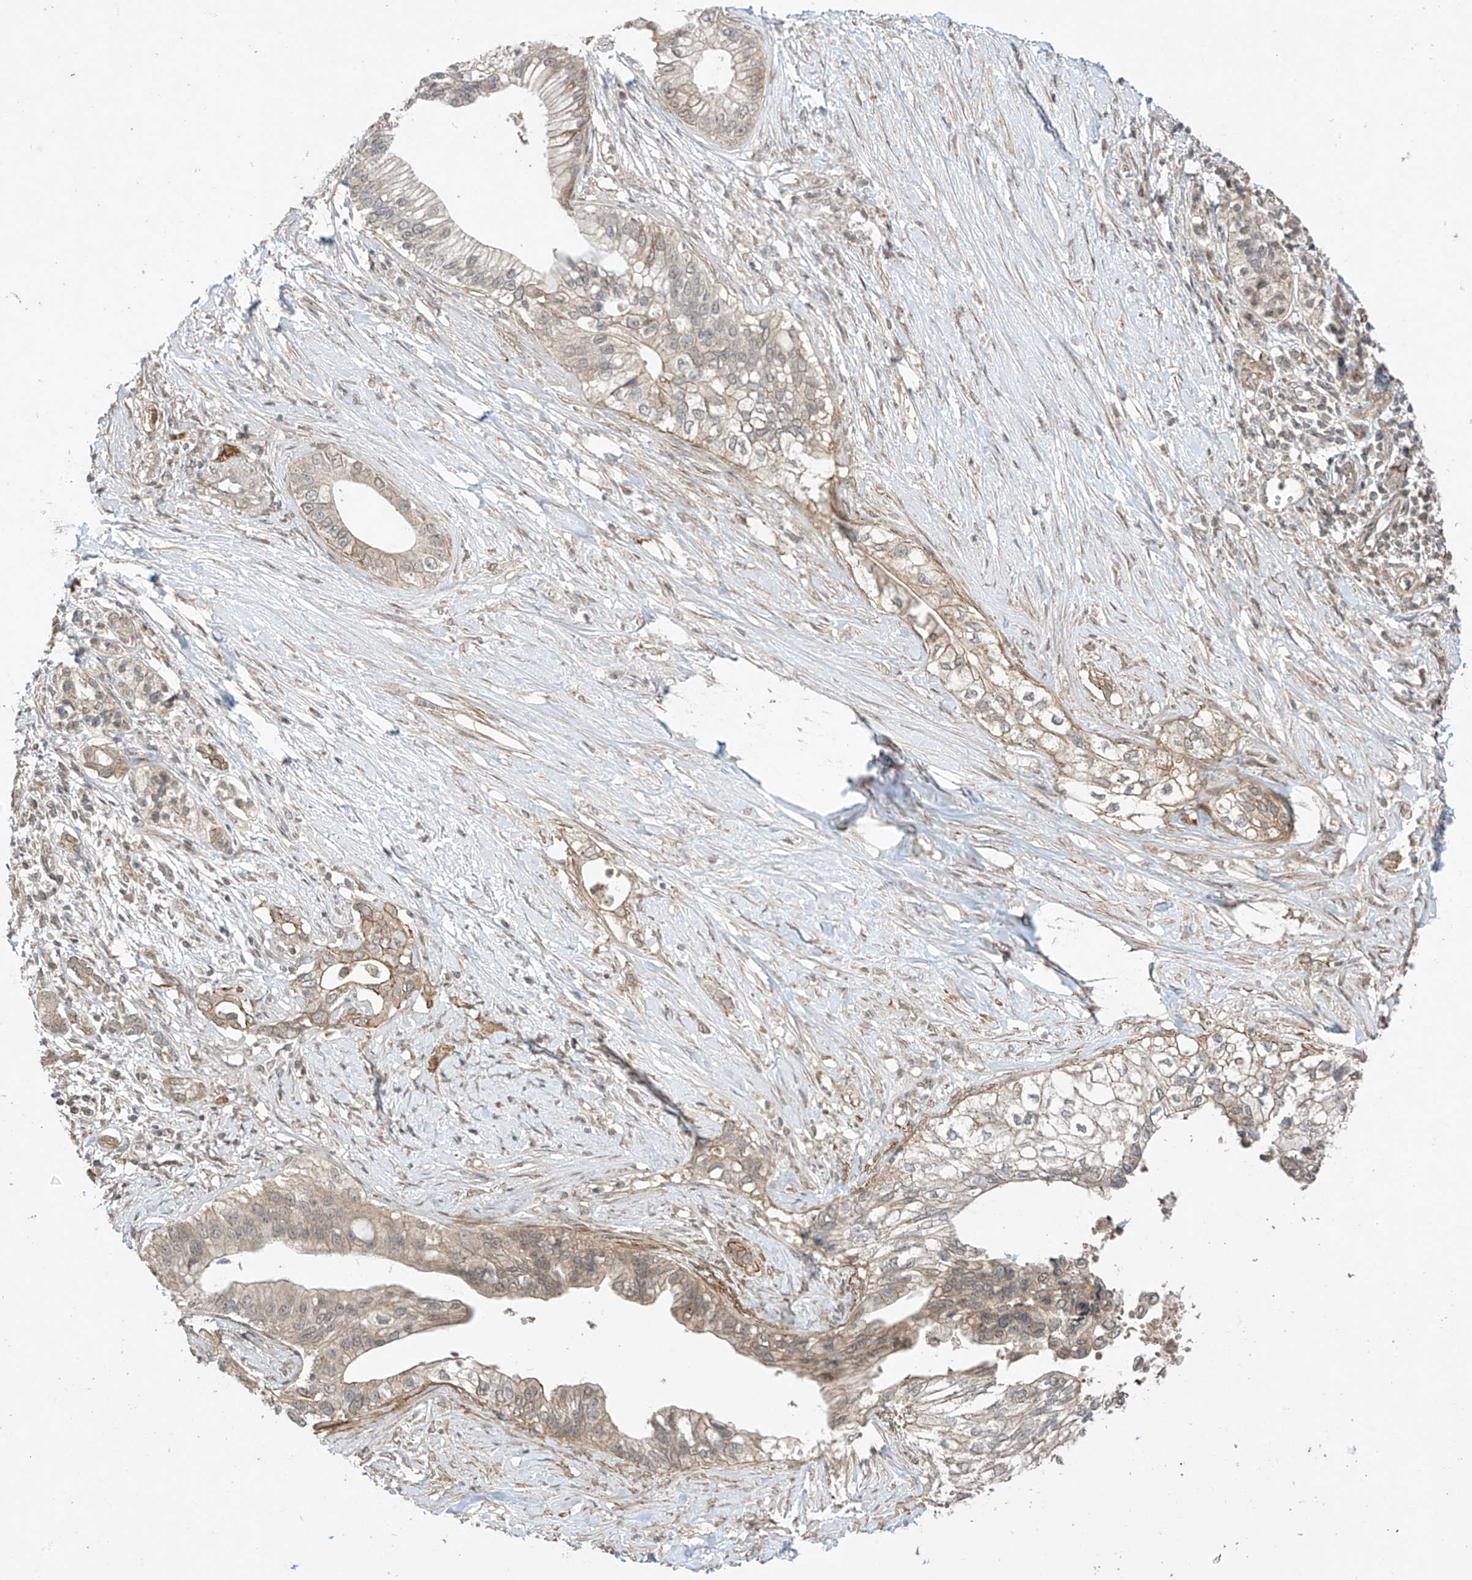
{"staining": {"intensity": "weak", "quantity": "25%-75%", "location": "cytoplasmic/membranous"}, "tissue": "pancreatic cancer", "cell_type": "Tumor cells", "image_type": "cancer", "snomed": [{"axis": "morphology", "description": "Normal tissue, NOS"}, {"axis": "morphology", "description": "Adenocarcinoma, NOS"}, {"axis": "topography", "description": "Pancreas"}, {"axis": "topography", "description": "Peripheral nerve tissue"}], "caption": "Adenocarcinoma (pancreatic) tissue shows weak cytoplasmic/membranous expression in about 25%-75% of tumor cells Nuclei are stained in blue.", "gene": "ABCD1", "patient": {"sex": "male", "age": 59}}